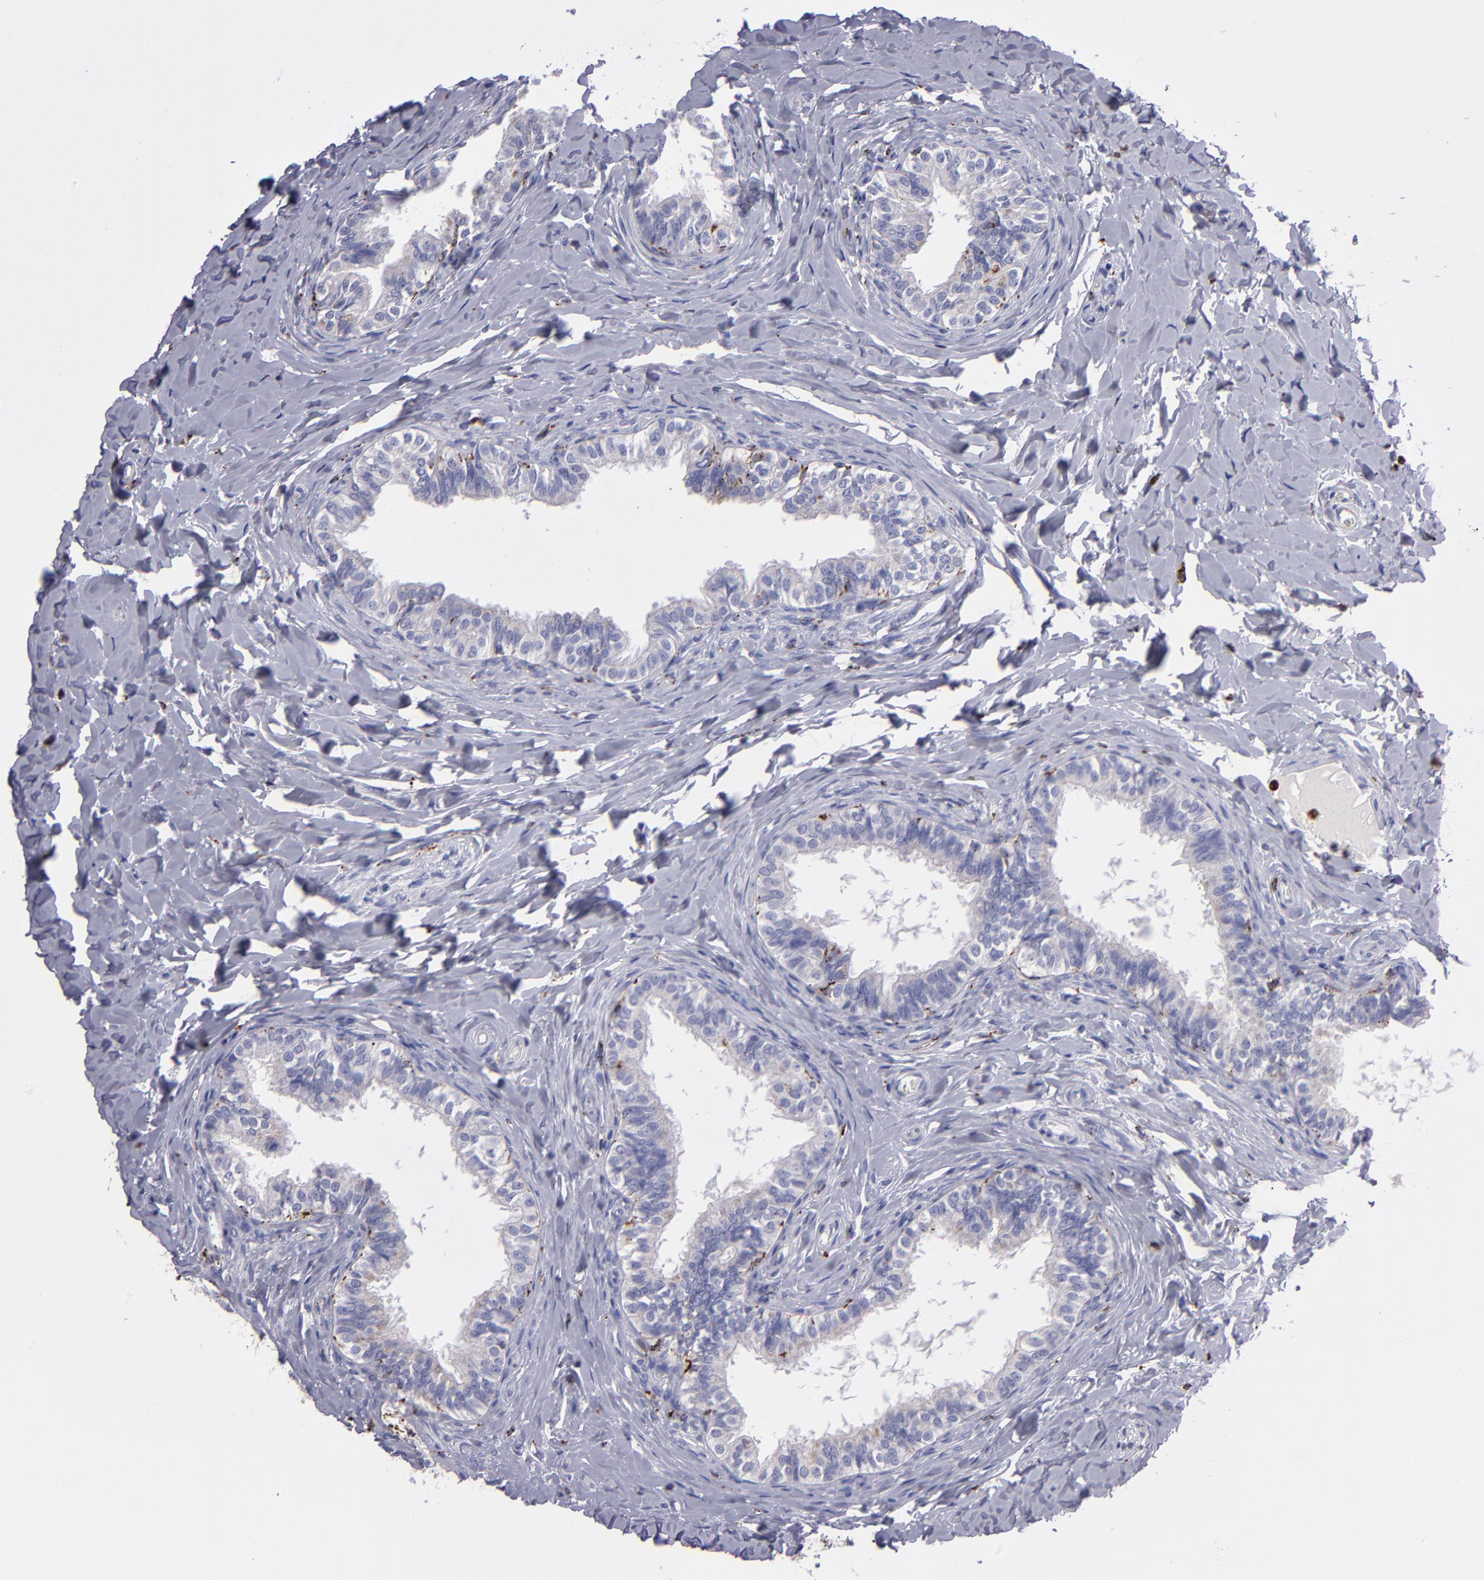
{"staining": {"intensity": "weak", "quantity": "25%-75%", "location": "cytoplasmic/membranous"}, "tissue": "epididymis", "cell_type": "Glandular cells", "image_type": "normal", "snomed": [{"axis": "morphology", "description": "Normal tissue, NOS"}, {"axis": "topography", "description": "Soft tissue"}, {"axis": "topography", "description": "Epididymis"}], "caption": "The immunohistochemical stain labels weak cytoplasmic/membranous positivity in glandular cells of benign epididymis. The protein is stained brown, and the nuclei are stained in blue (DAB (3,3'-diaminobenzidine) IHC with brightfield microscopy, high magnification).", "gene": "CTSS", "patient": {"sex": "male", "age": 26}}